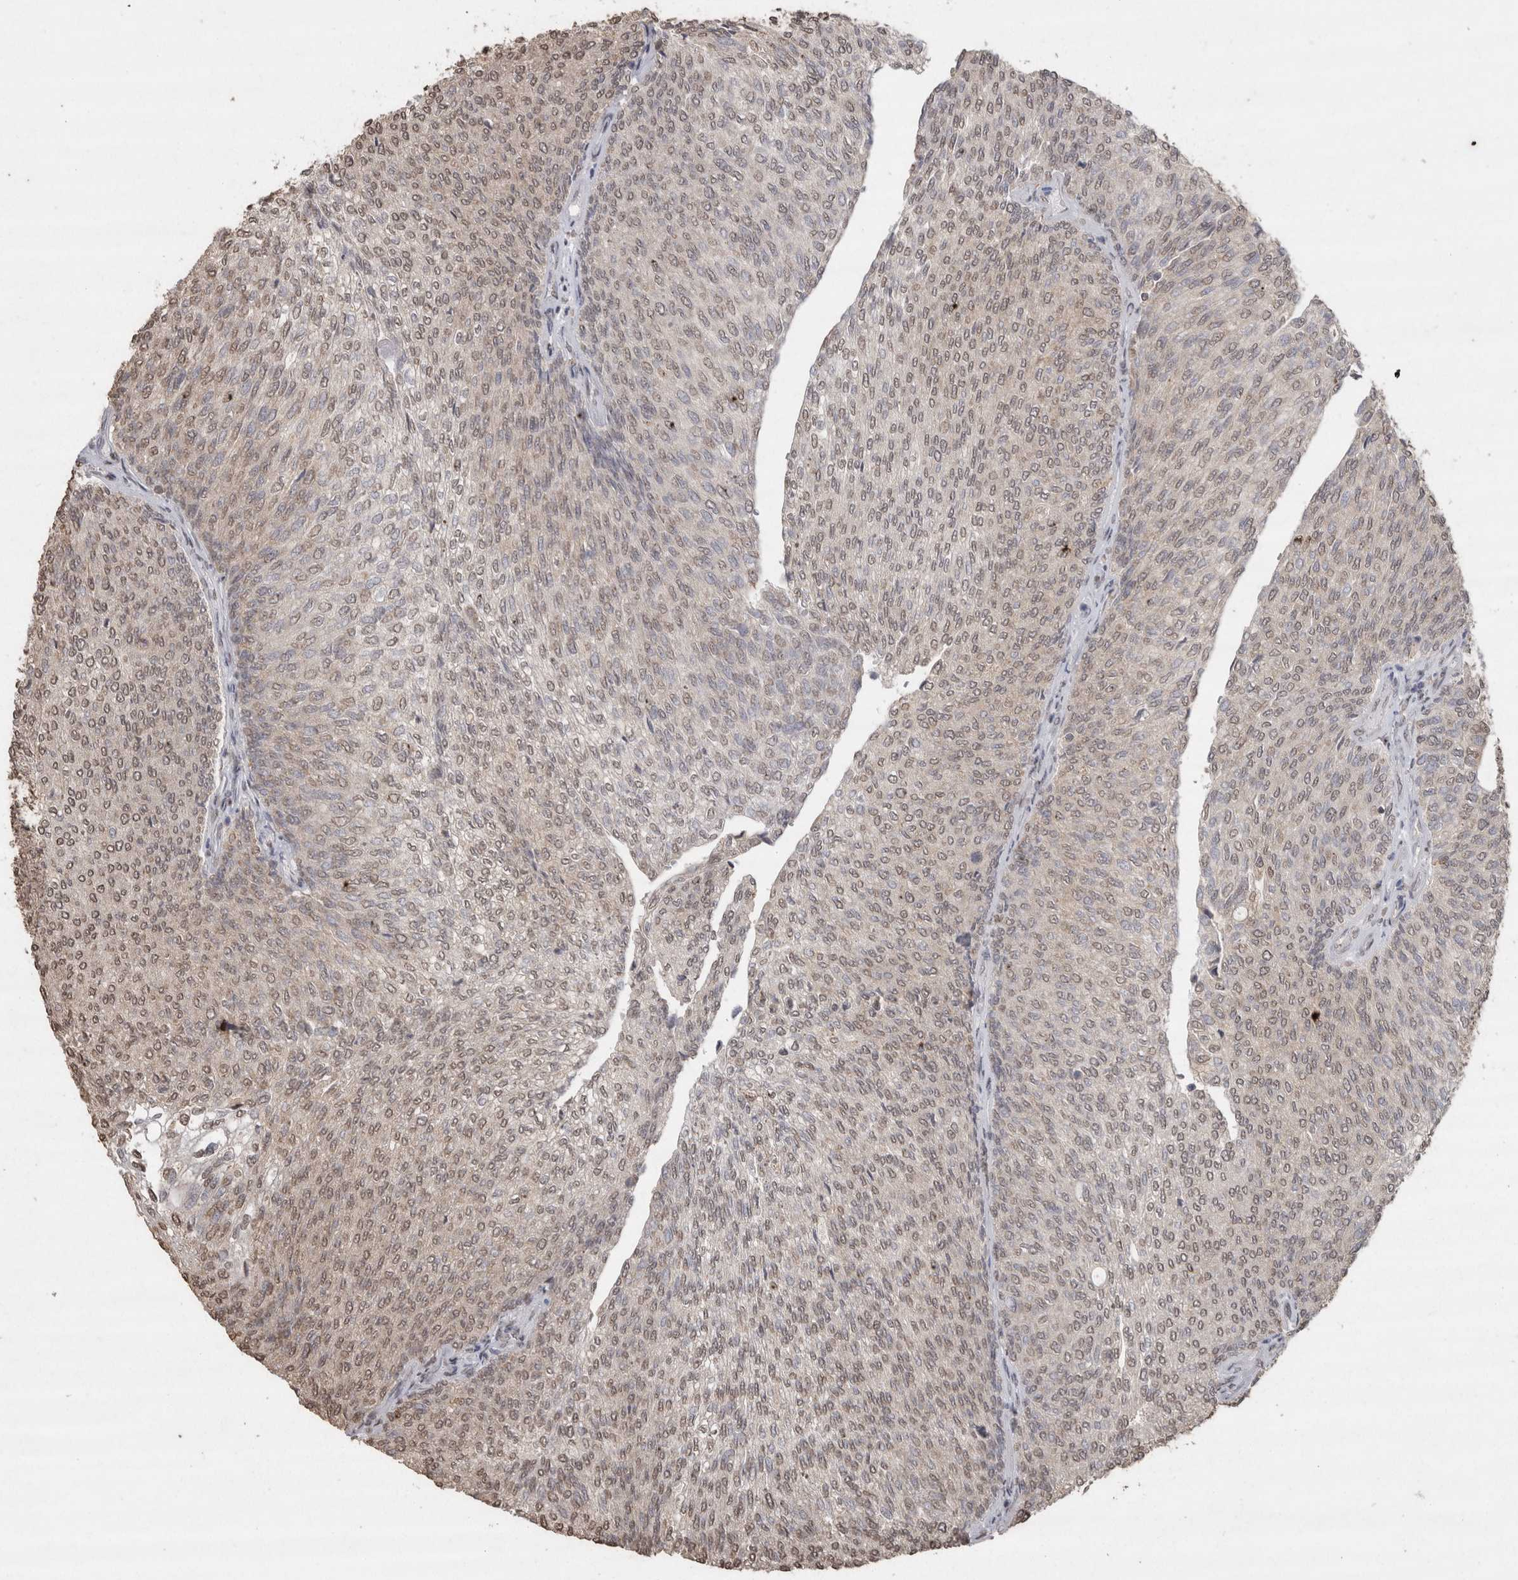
{"staining": {"intensity": "weak", "quantity": ">75%", "location": "nuclear"}, "tissue": "urothelial cancer", "cell_type": "Tumor cells", "image_type": "cancer", "snomed": [{"axis": "morphology", "description": "Urothelial carcinoma, Low grade"}, {"axis": "topography", "description": "Urinary bladder"}], "caption": "Immunohistochemical staining of human urothelial carcinoma (low-grade) displays low levels of weak nuclear protein expression in about >75% of tumor cells.", "gene": "CRELD2", "patient": {"sex": "female", "age": 79}}